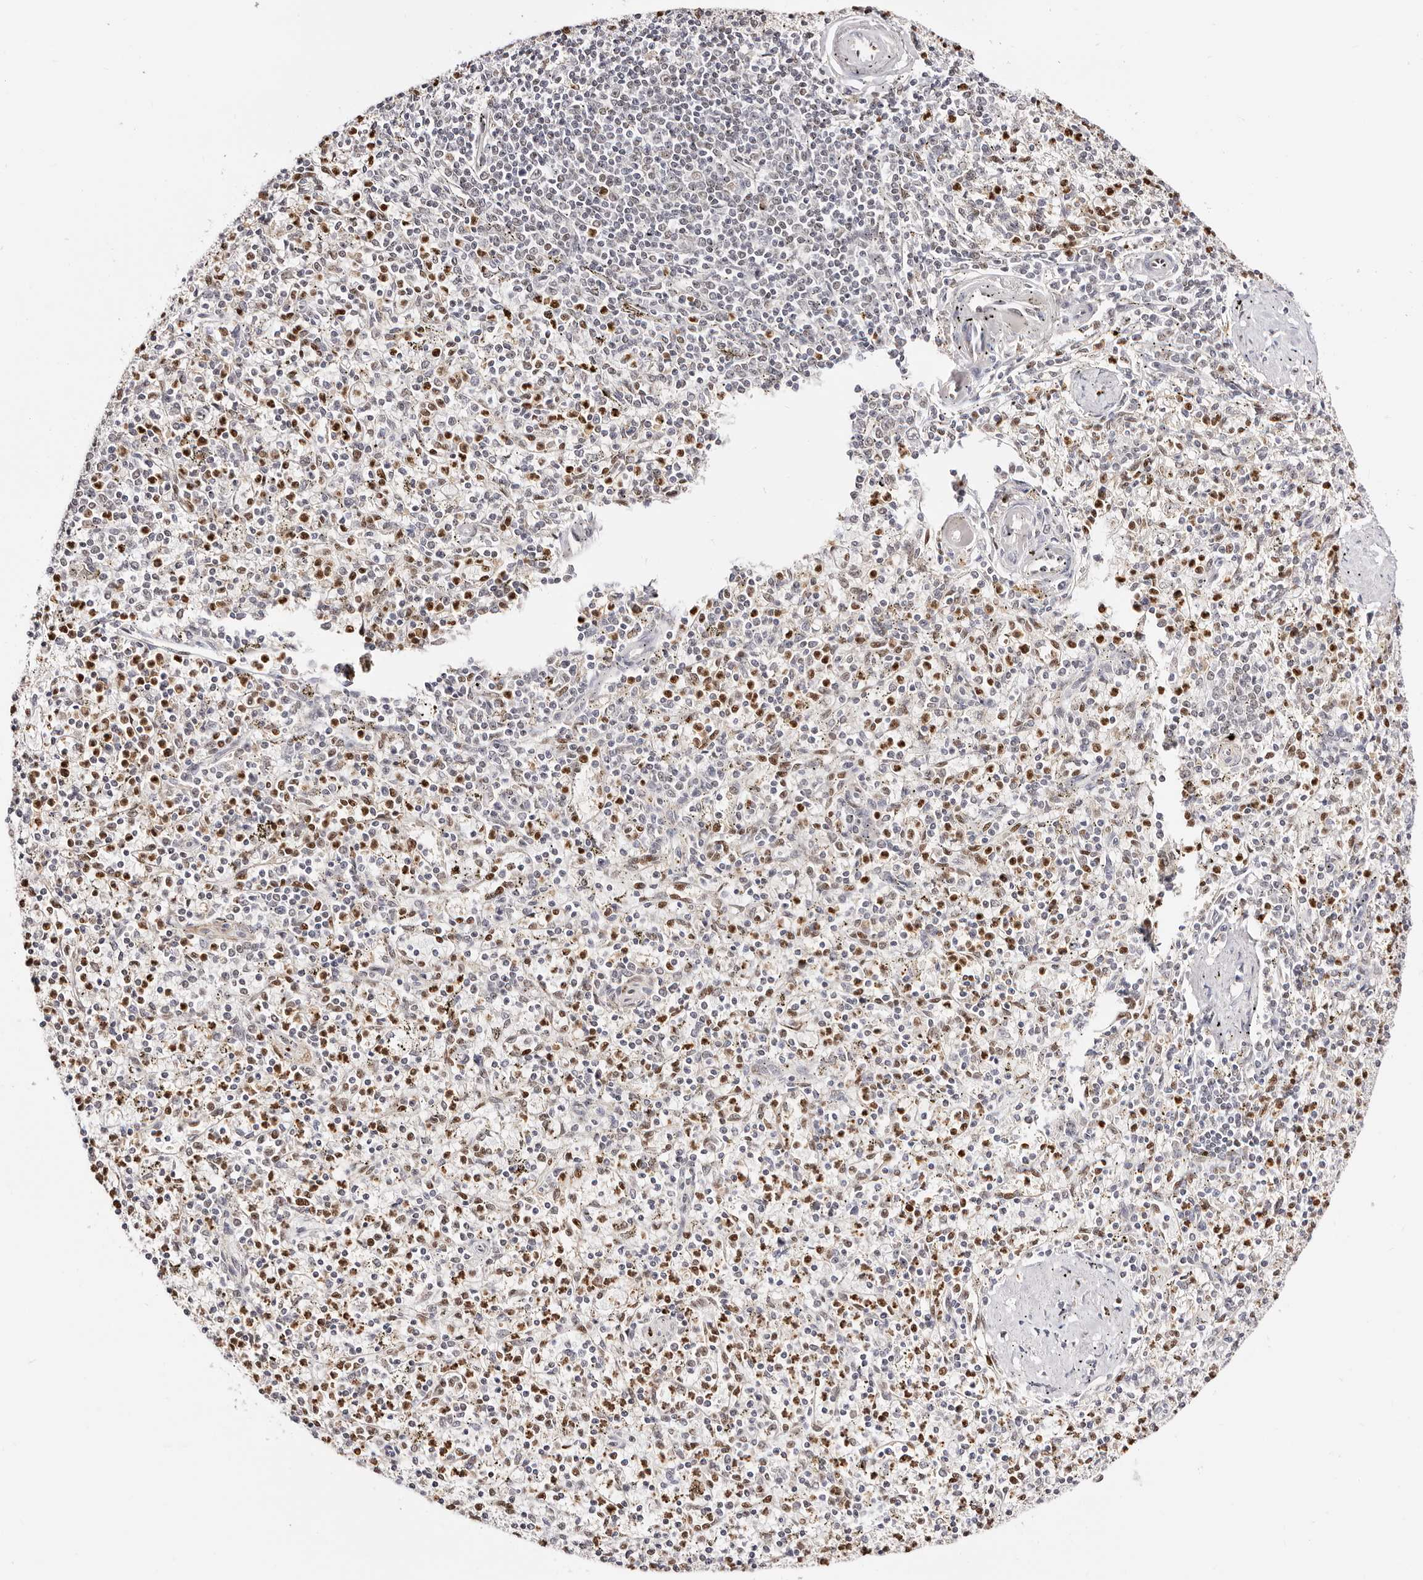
{"staining": {"intensity": "strong", "quantity": "25%-75%", "location": "nuclear"}, "tissue": "spleen", "cell_type": "Cells in red pulp", "image_type": "normal", "snomed": [{"axis": "morphology", "description": "Normal tissue, NOS"}, {"axis": "topography", "description": "Spleen"}], "caption": "Immunohistochemistry staining of unremarkable spleen, which displays high levels of strong nuclear positivity in about 25%-75% of cells in red pulp indicating strong nuclear protein expression. The staining was performed using DAB (brown) for protein detection and nuclei were counterstained in hematoxylin (blue).", "gene": "TKT", "patient": {"sex": "male", "age": 72}}